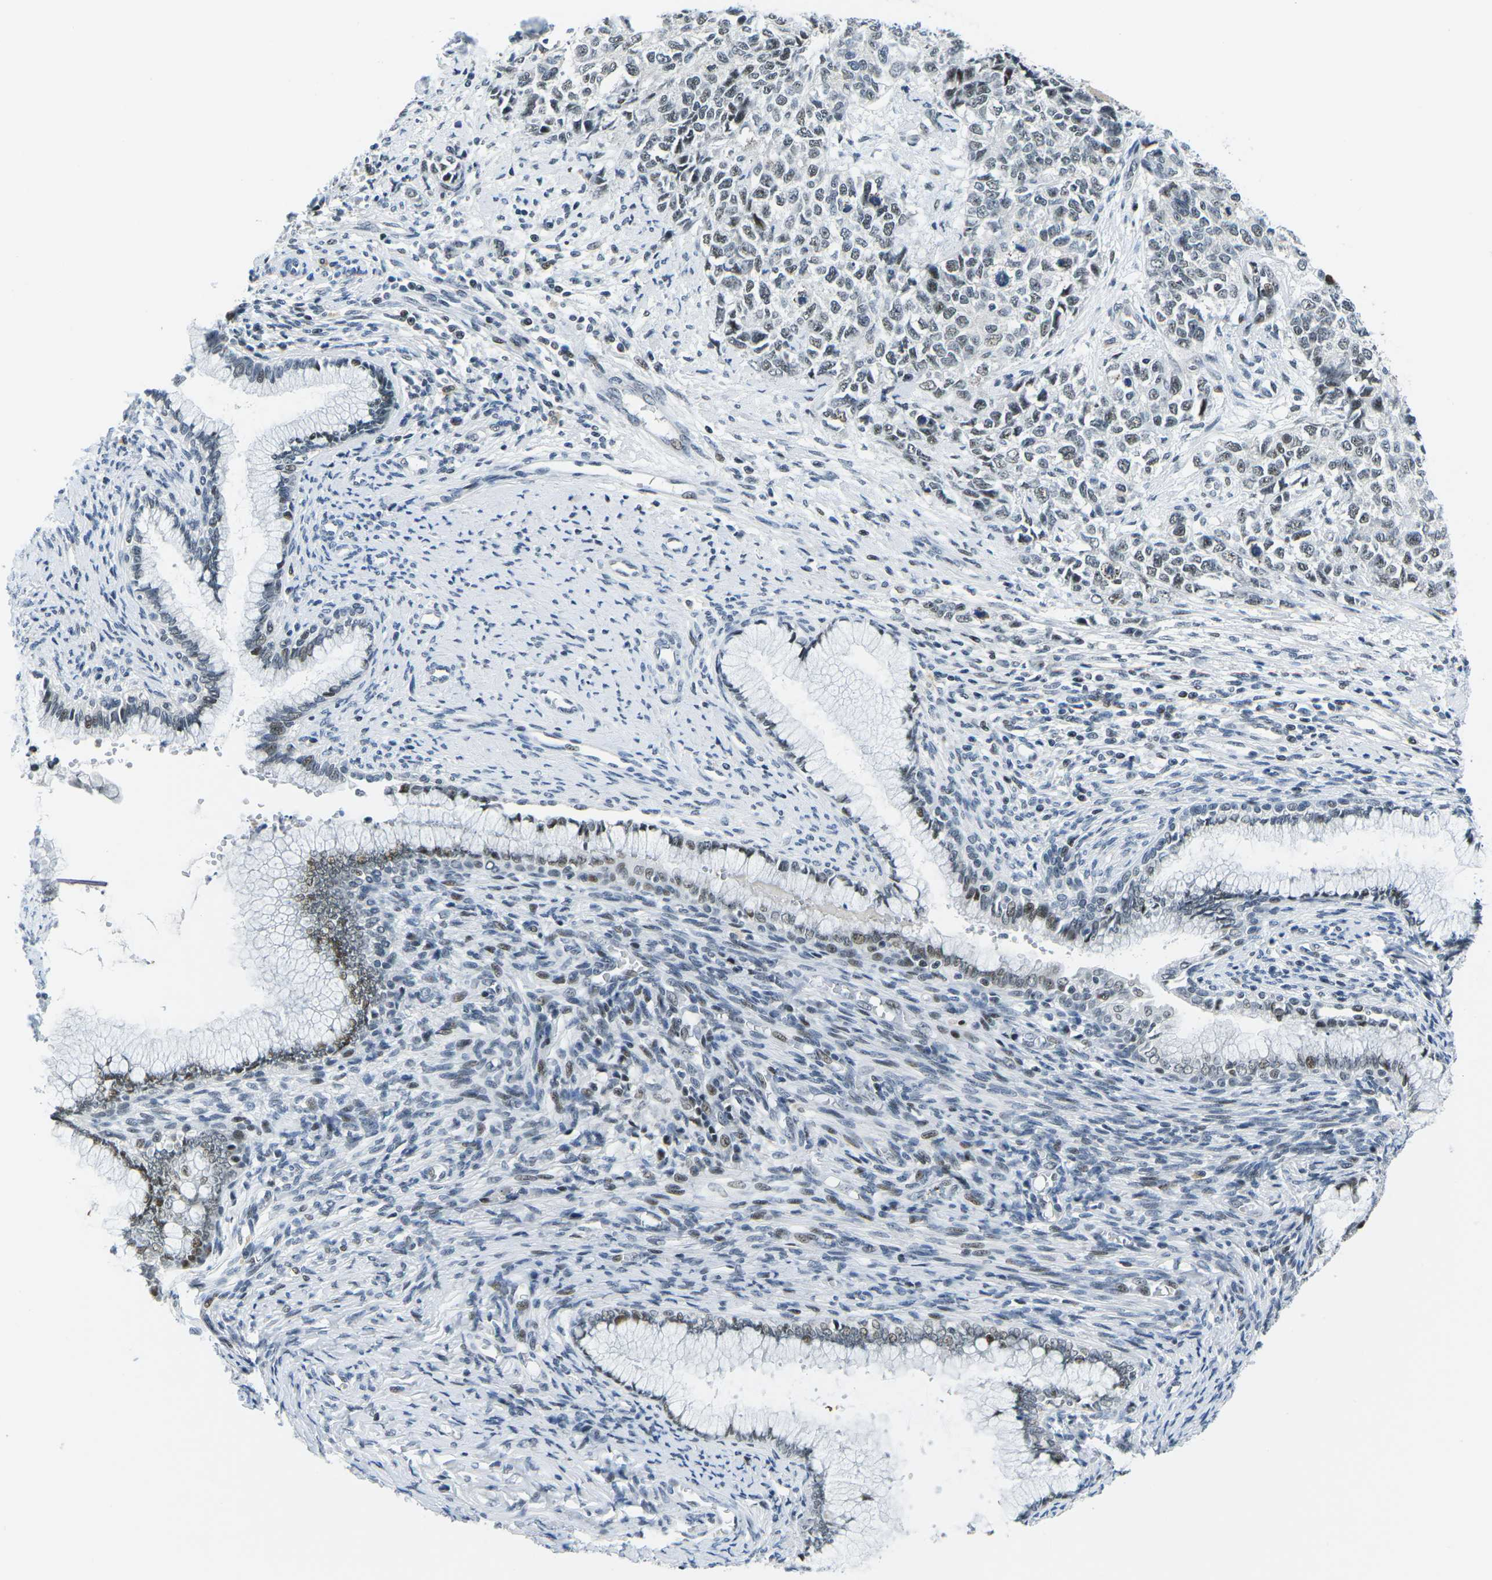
{"staining": {"intensity": "weak", "quantity": "25%-75%", "location": "nuclear"}, "tissue": "cervical cancer", "cell_type": "Tumor cells", "image_type": "cancer", "snomed": [{"axis": "morphology", "description": "Squamous cell carcinoma, NOS"}, {"axis": "topography", "description": "Cervix"}], "caption": "An image showing weak nuclear expression in about 25%-75% of tumor cells in cervical cancer, as visualized by brown immunohistochemical staining.", "gene": "PRPF8", "patient": {"sex": "female", "age": 63}}